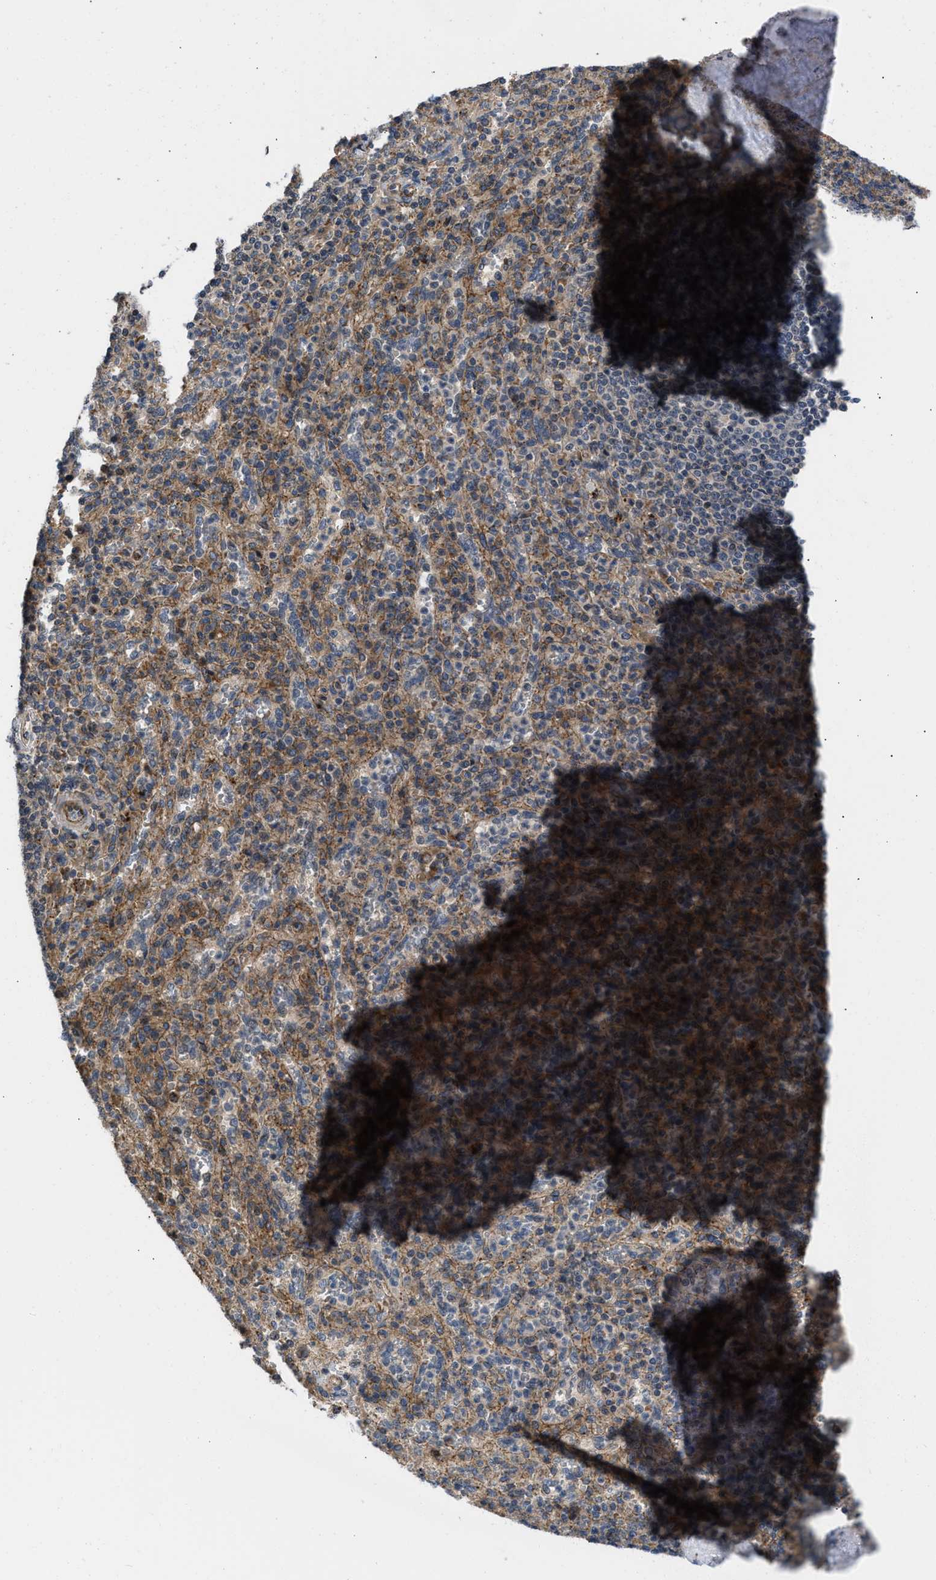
{"staining": {"intensity": "moderate", "quantity": ">75%", "location": "cytoplasmic/membranous"}, "tissue": "spleen", "cell_type": "Cells in red pulp", "image_type": "normal", "snomed": [{"axis": "morphology", "description": "Normal tissue, NOS"}, {"axis": "topography", "description": "Spleen"}], "caption": "Immunohistochemical staining of benign human spleen reveals medium levels of moderate cytoplasmic/membranous staining in about >75% of cells in red pulp. The protein is shown in brown color, while the nuclei are stained blue.", "gene": "GPATCH2L", "patient": {"sex": "male", "age": 36}}